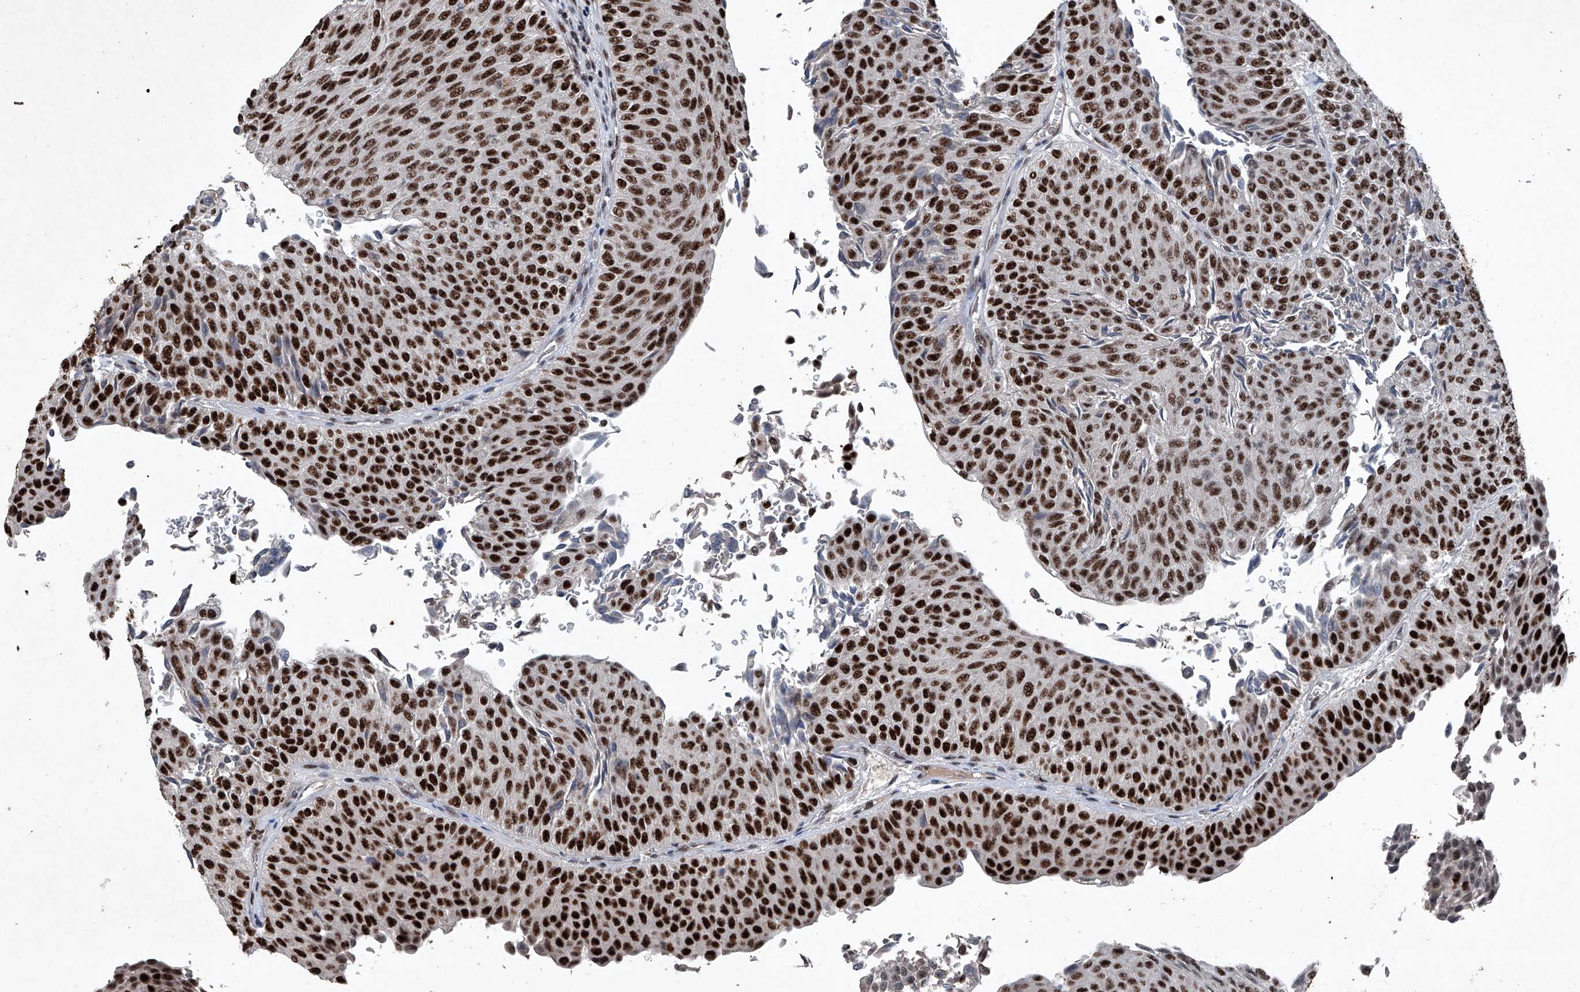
{"staining": {"intensity": "strong", "quantity": ">75%", "location": "nuclear"}, "tissue": "urothelial cancer", "cell_type": "Tumor cells", "image_type": "cancer", "snomed": [{"axis": "morphology", "description": "Urothelial carcinoma, Low grade"}, {"axis": "topography", "description": "Urinary bladder"}], "caption": "Human low-grade urothelial carcinoma stained with a brown dye reveals strong nuclear positive expression in about >75% of tumor cells.", "gene": "DDX39B", "patient": {"sex": "male", "age": 78}}